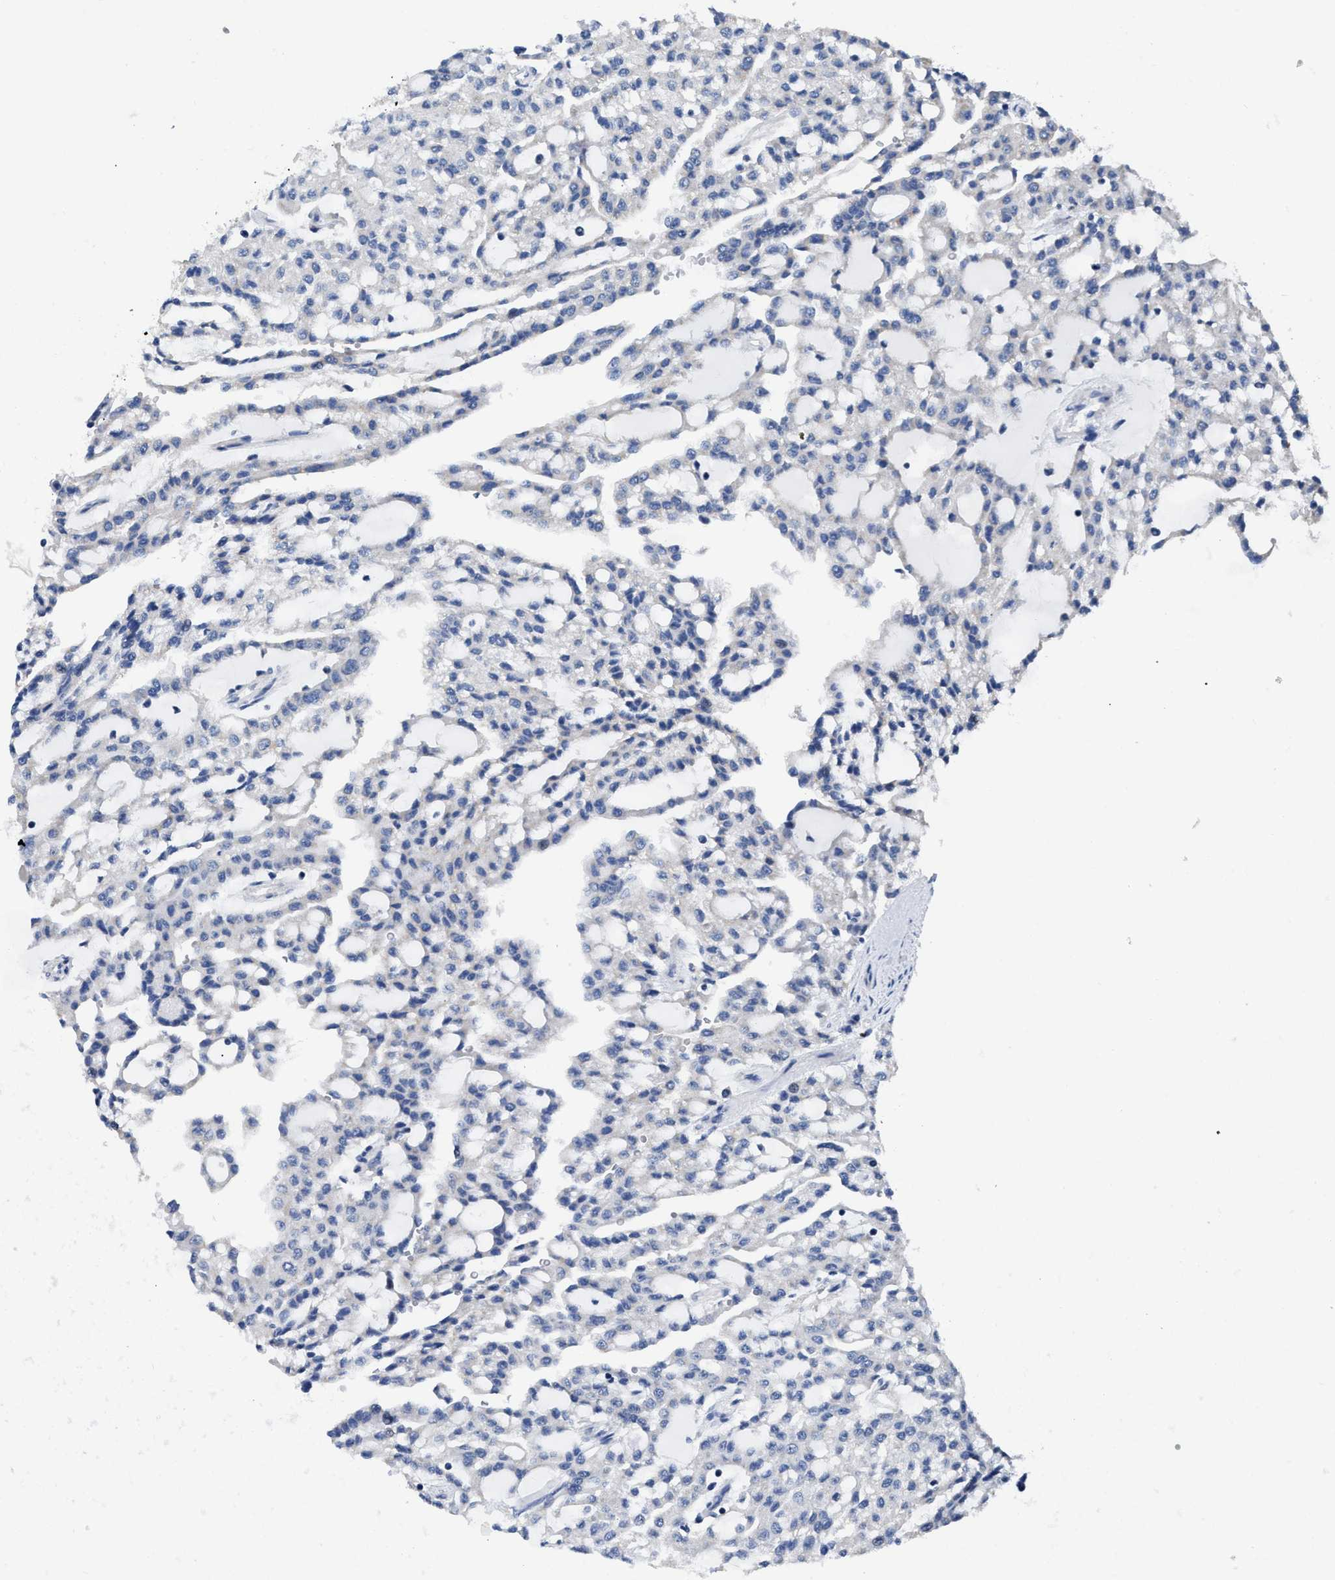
{"staining": {"intensity": "negative", "quantity": "none", "location": "none"}, "tissue": "renal cancer", "cell_type": "Tumor cells", "image_type": "cancer", "snomed": [{"axis": "morphology", "description": "Adenocarcinoma, NOS"}, {"axis": "topography", "description": "Kidney"}], "caption": "Tumor cells show no significant positivity in renal adenocarcinoma. (Stains: DAB immunohistochemistry with hematoxylin counter stain, Microscopy: brightfield microscopy at high magnification).", "gene": "SLC35F1", "patient": {"sex": "male", "age": 63}}